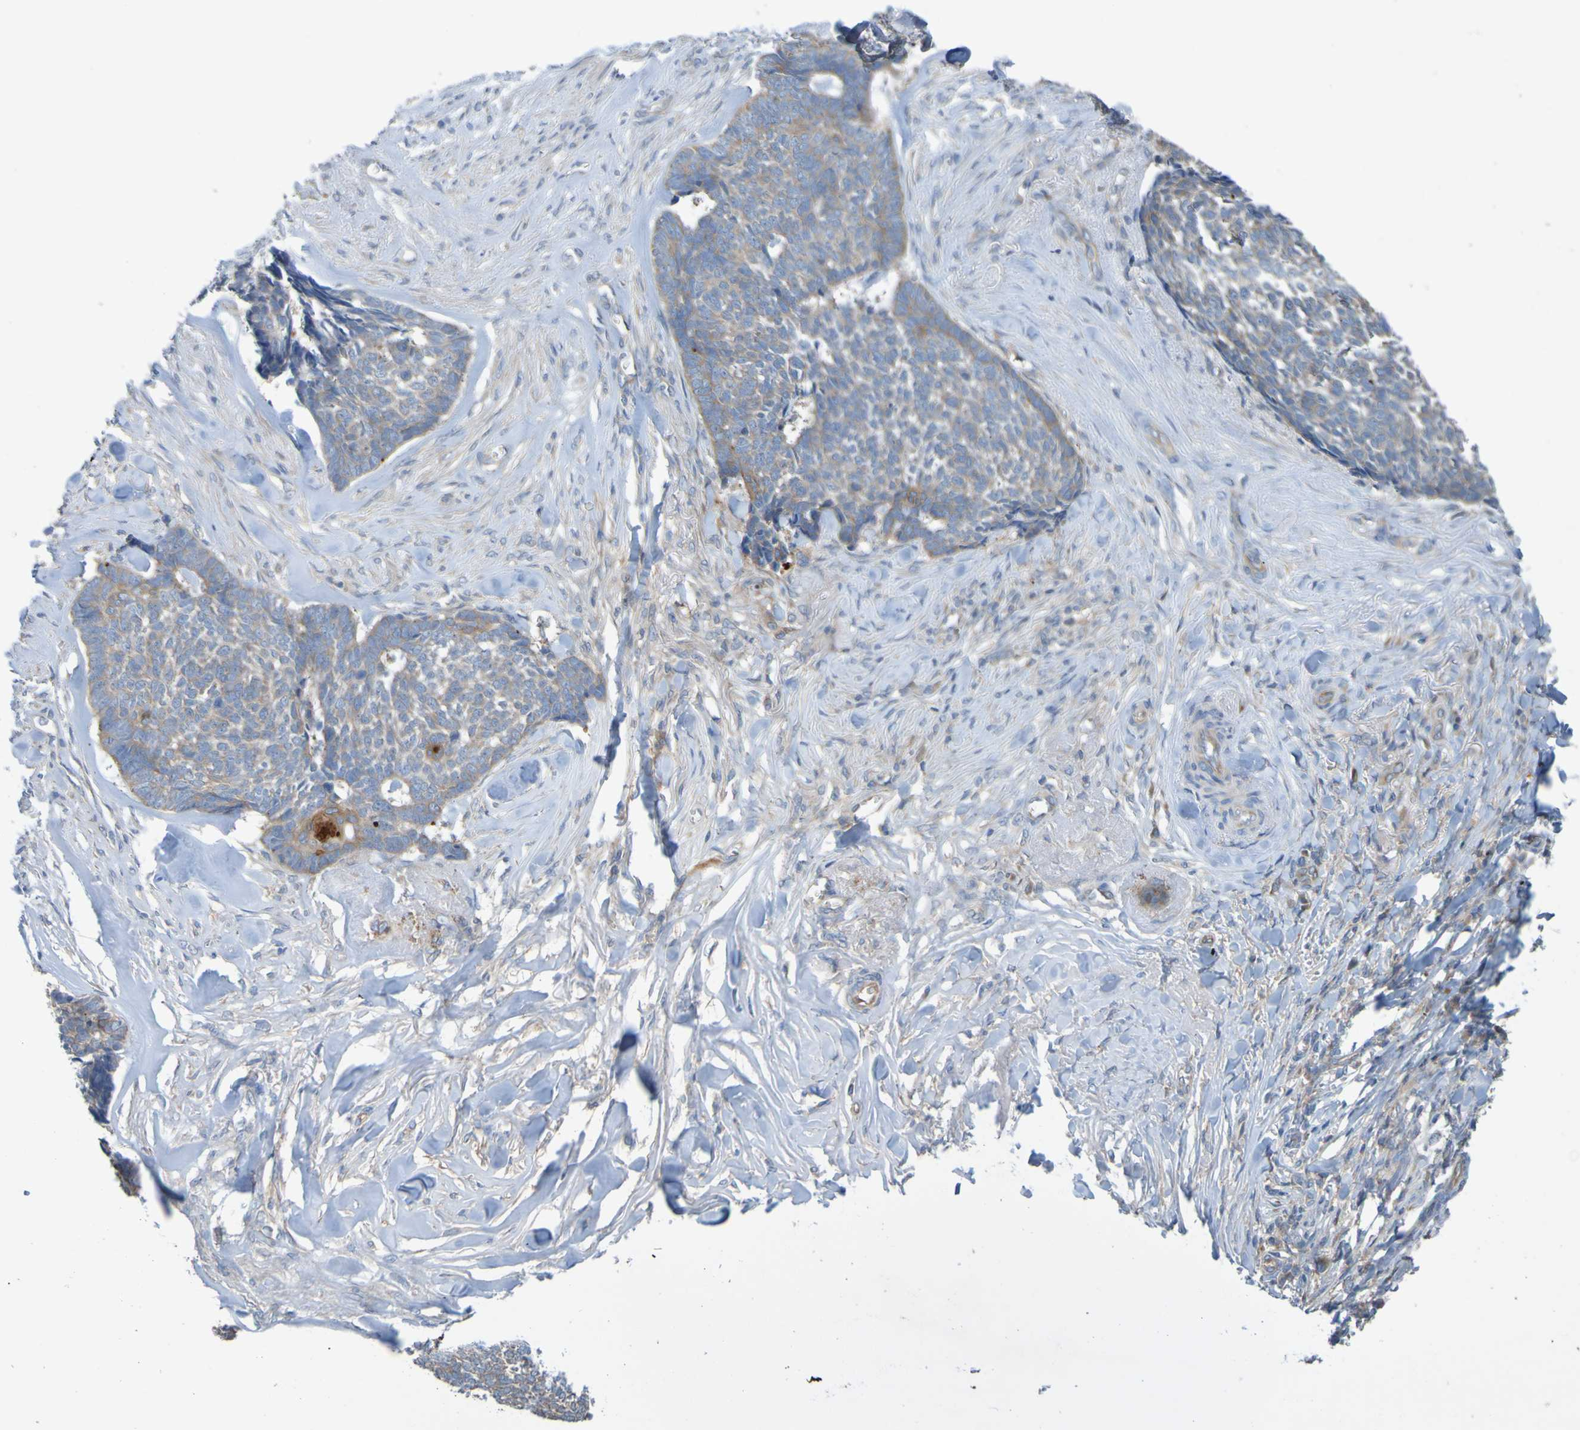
{"staining": {"intensity": "weak", "quantity": ">75%", "location": "cytoplasmic/membranous"}, "tissue": "skin cancer", "cell_type": "Tumor cells", "image_type": "cancer", "snomed": [{"axis": "morphology", "description": "Basal cell carcinoma"}, {"axis": "topography", "description": "Skin"}], "caption": "Skin cancer stained for a protein demonstrates weak cytoplasmic/membranous positivity in tumor cells.", "gene": "NPRL3", "patient": {"sex": "male", "age": 84}}